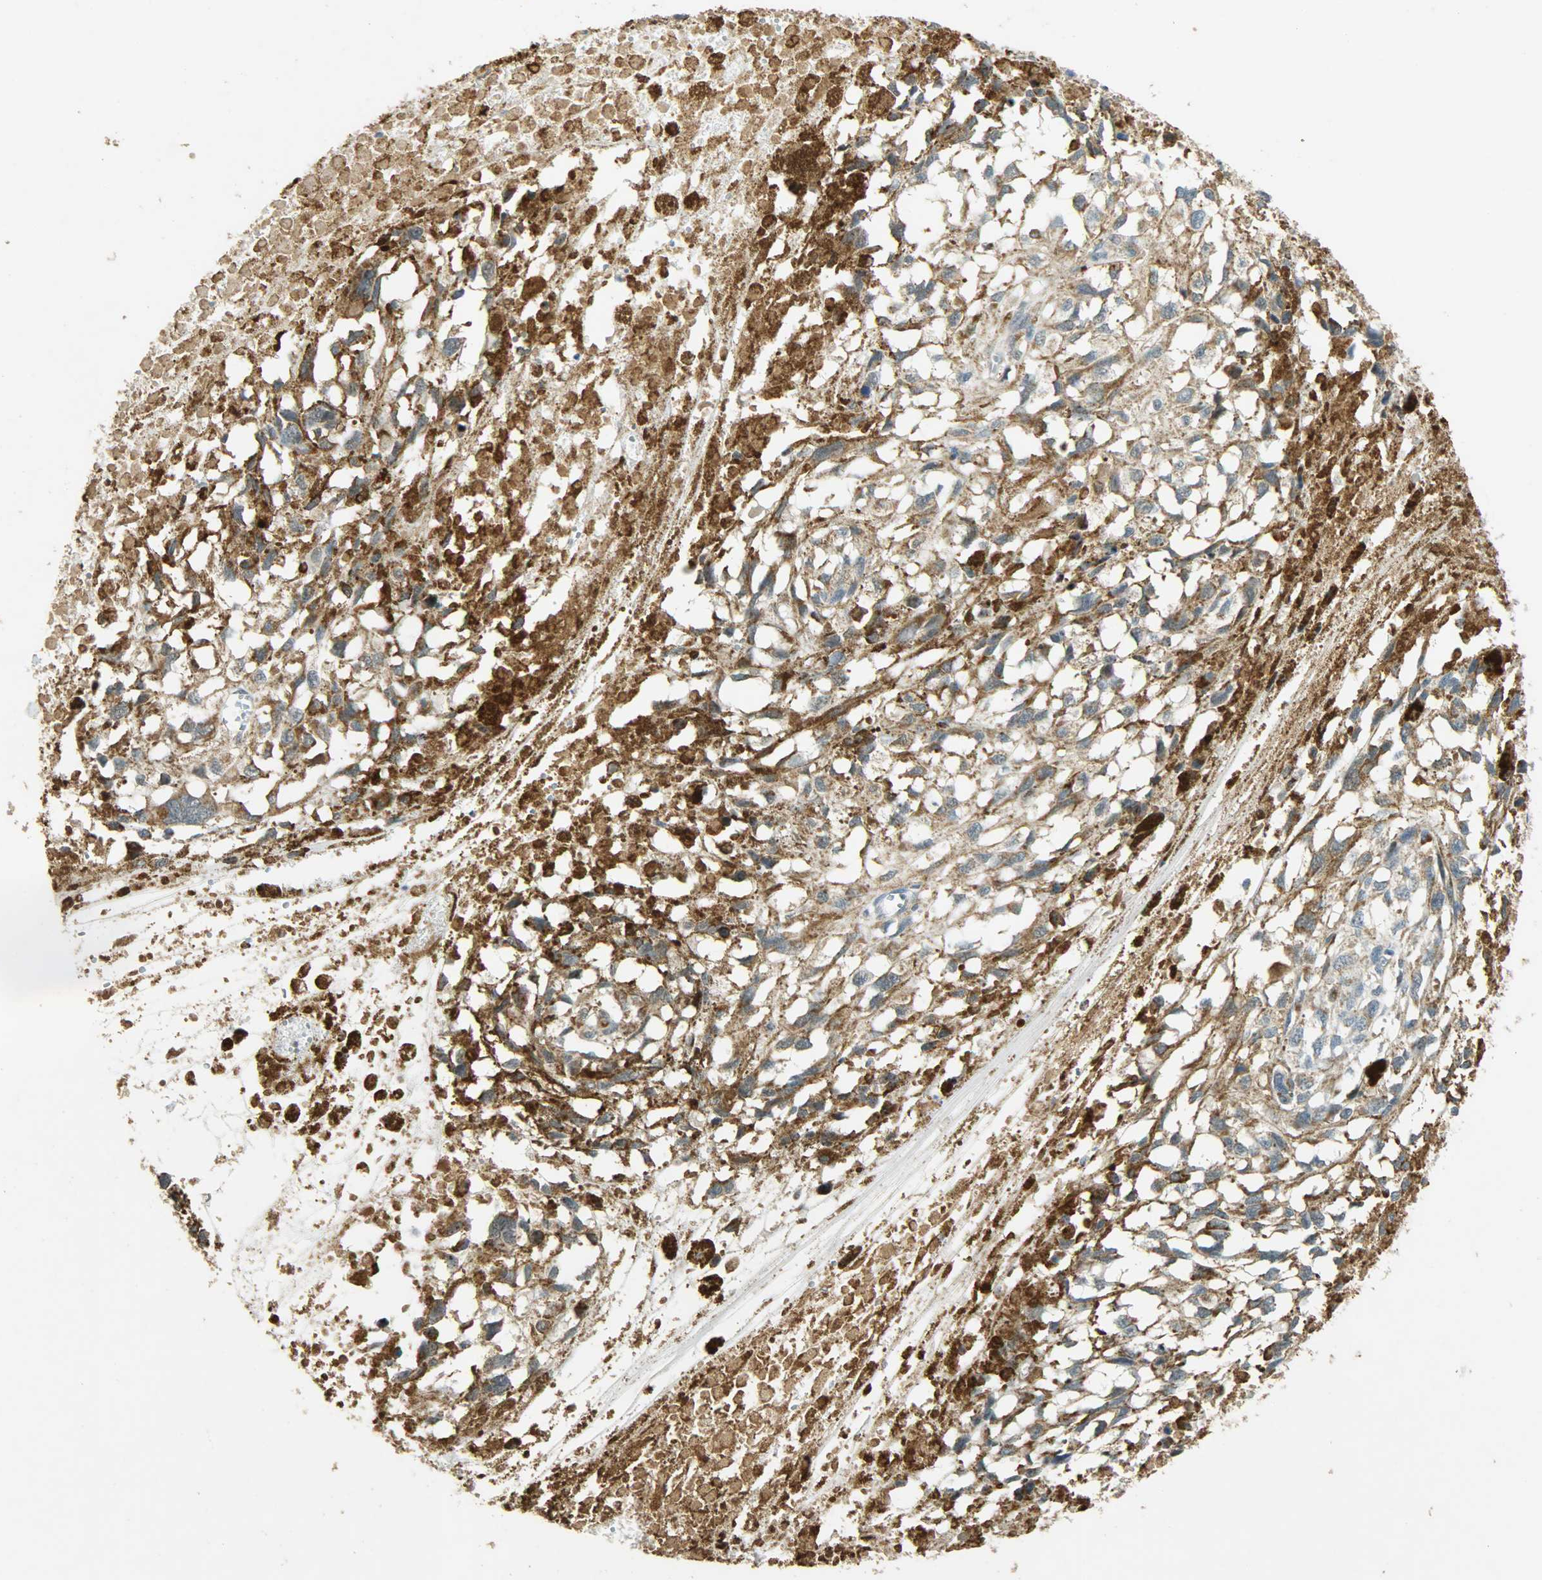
{"staining": {"intensity": "moderate", "quantity": ">75%", "location": "cytoplasmic/membranous"}, "tissue": "melanoma", "cell_type": "Tumor cells", "image_type": "cancer", "snomed": [{"axis": "morphology", "description": "Malignant melanoma, Metastatic site"}, {"axis": "topography", "description": "Lymph node"}], "caption": "Moderate cytoplasmic/membranous protein expression is seen in about >75% of tumor cells in malignant melanoma (metastatic site).", "gene": "HDHD5", "patient": {"sex": "male", "age": 59}}